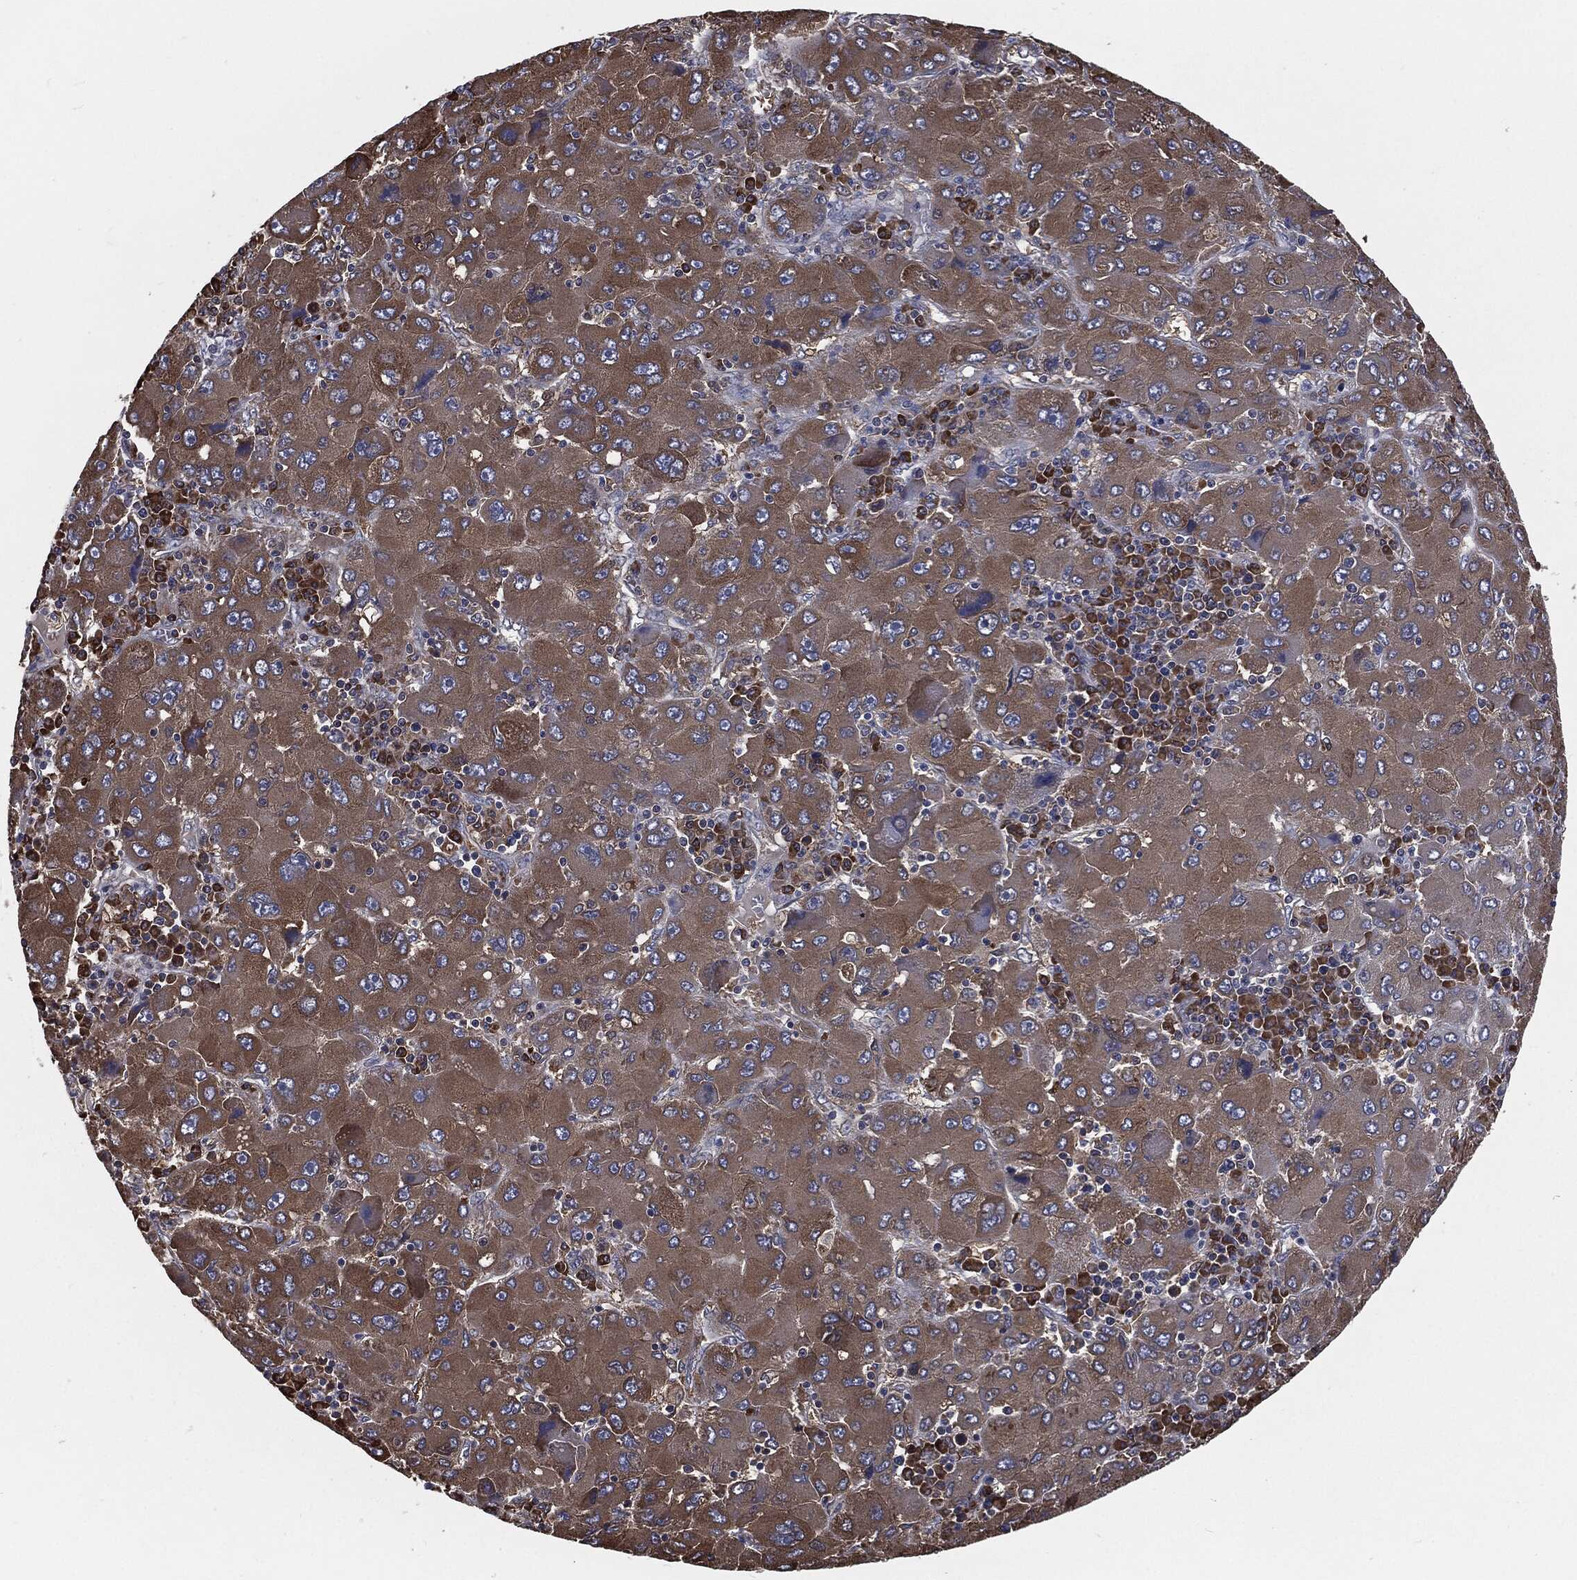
{"staining": {"intensity": "moderate", "quantity": ">75%", "location": "cytoplasmic/membranous"}, "tissue": "liver cancer", "cell_type": "Tumor cells", "image_type": "cancer", "snomed": [{"axis": "morphology", "description": "Carcinoma, Hepatocellular, NOS"}, {"axis": "topography", "description": "Liver"}], "caption": "A photomicrograph showing moderate cytoplasmic/membranous positivity in approximately >75% of tumor cells in liver cancer (hepatocellular carcinoma), as visualized by brown immunohistochemical staining.", "gene": "PRDX4", "patient": {"sex": "male", "age": 75}}